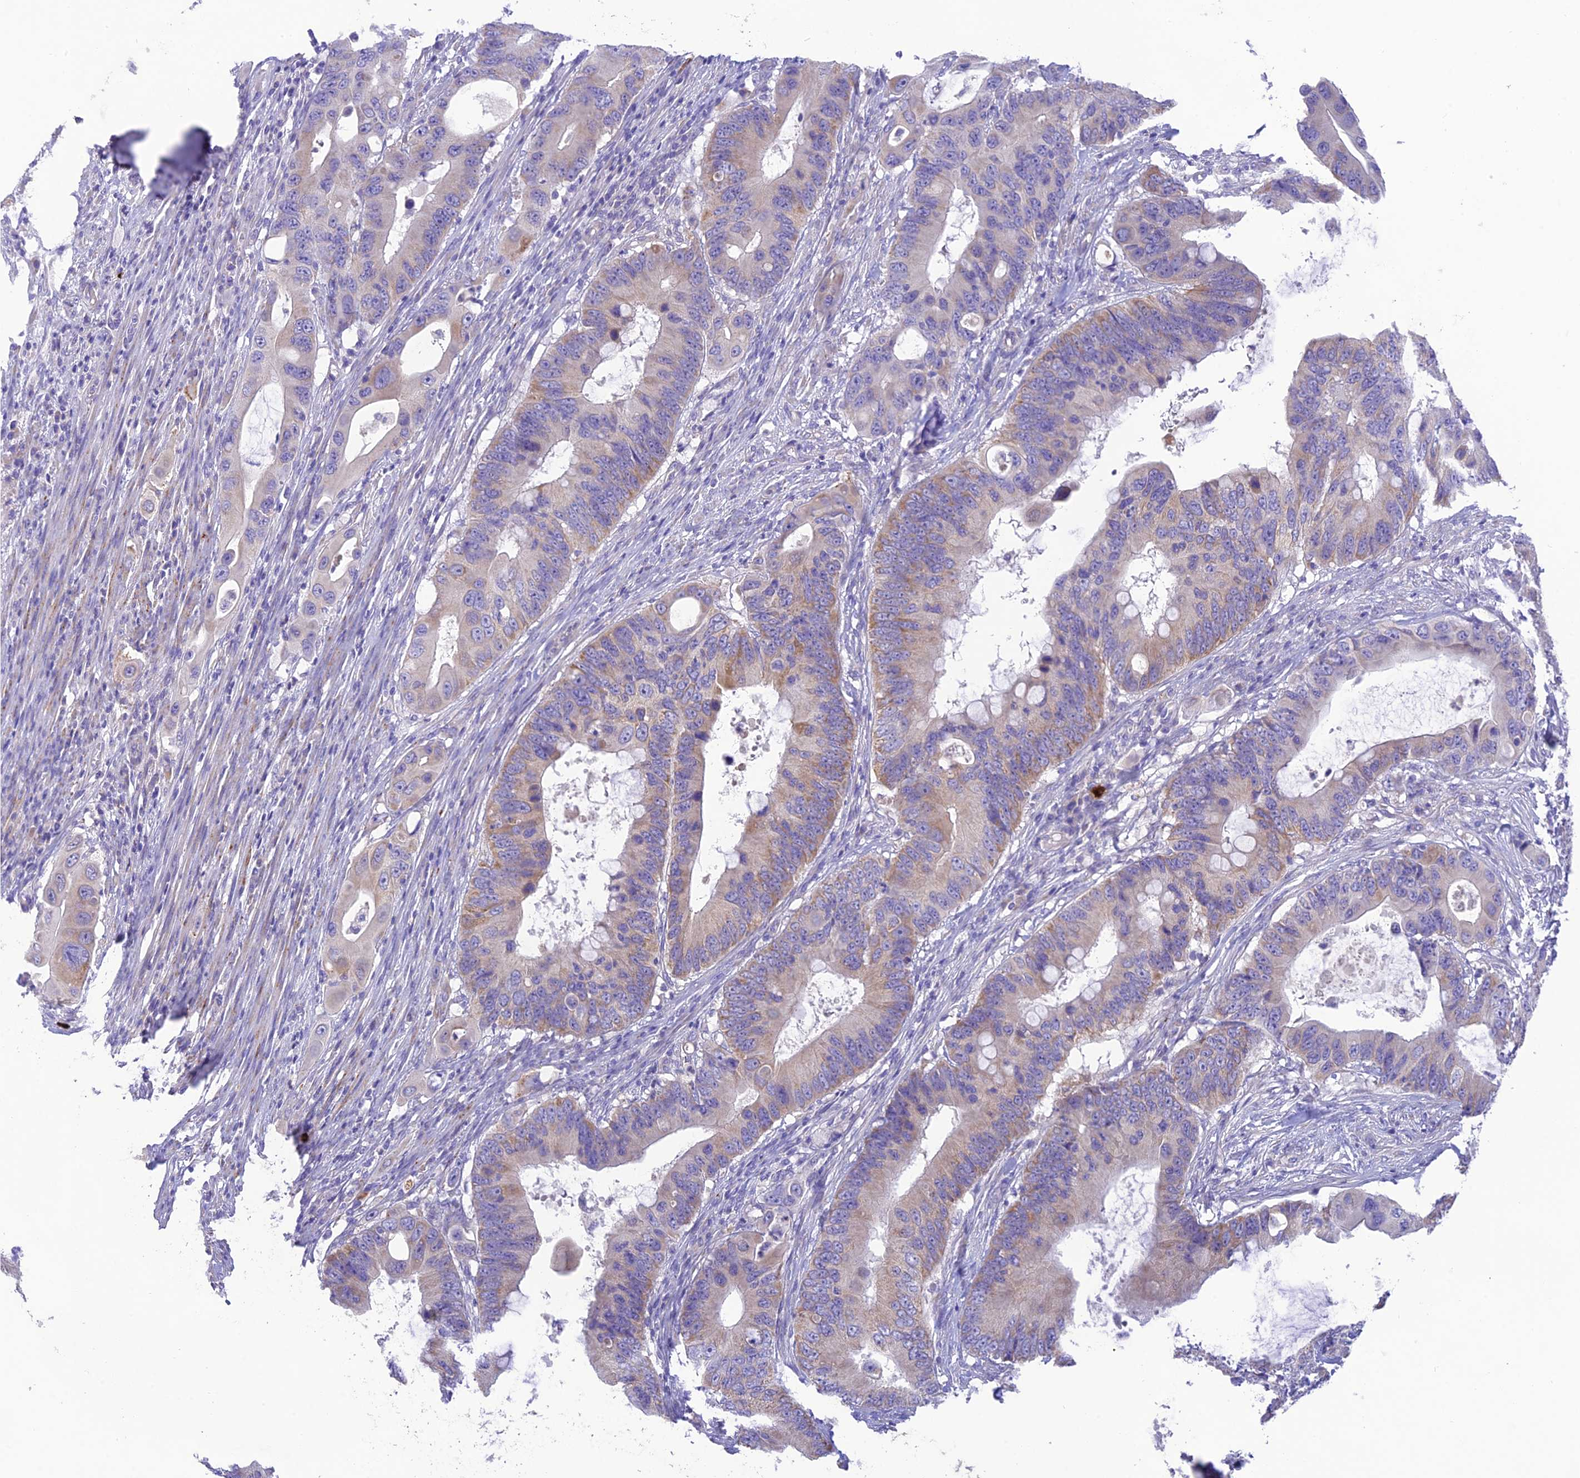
{"staining": {"intensity": "moderate", "quantity": "<25%", "location": "cytoplasmic/membranous"}, "tissue": "colorectal cancer", "cell_type": "Tumor cells", "image_type": "cancer", "snomed": [{"axis": "morphology", "description": "Adenocarcinoma, NOS"}, {"axis": "topography", "description": "Colon"}], "caption": "Moderate cytoplasmic/membranous expression is present in about <25% of tumor cells in adenocarcinoma (colorectal).", "gene": "HSD17B2", "patient": {"sex": "male", "age": 71}}